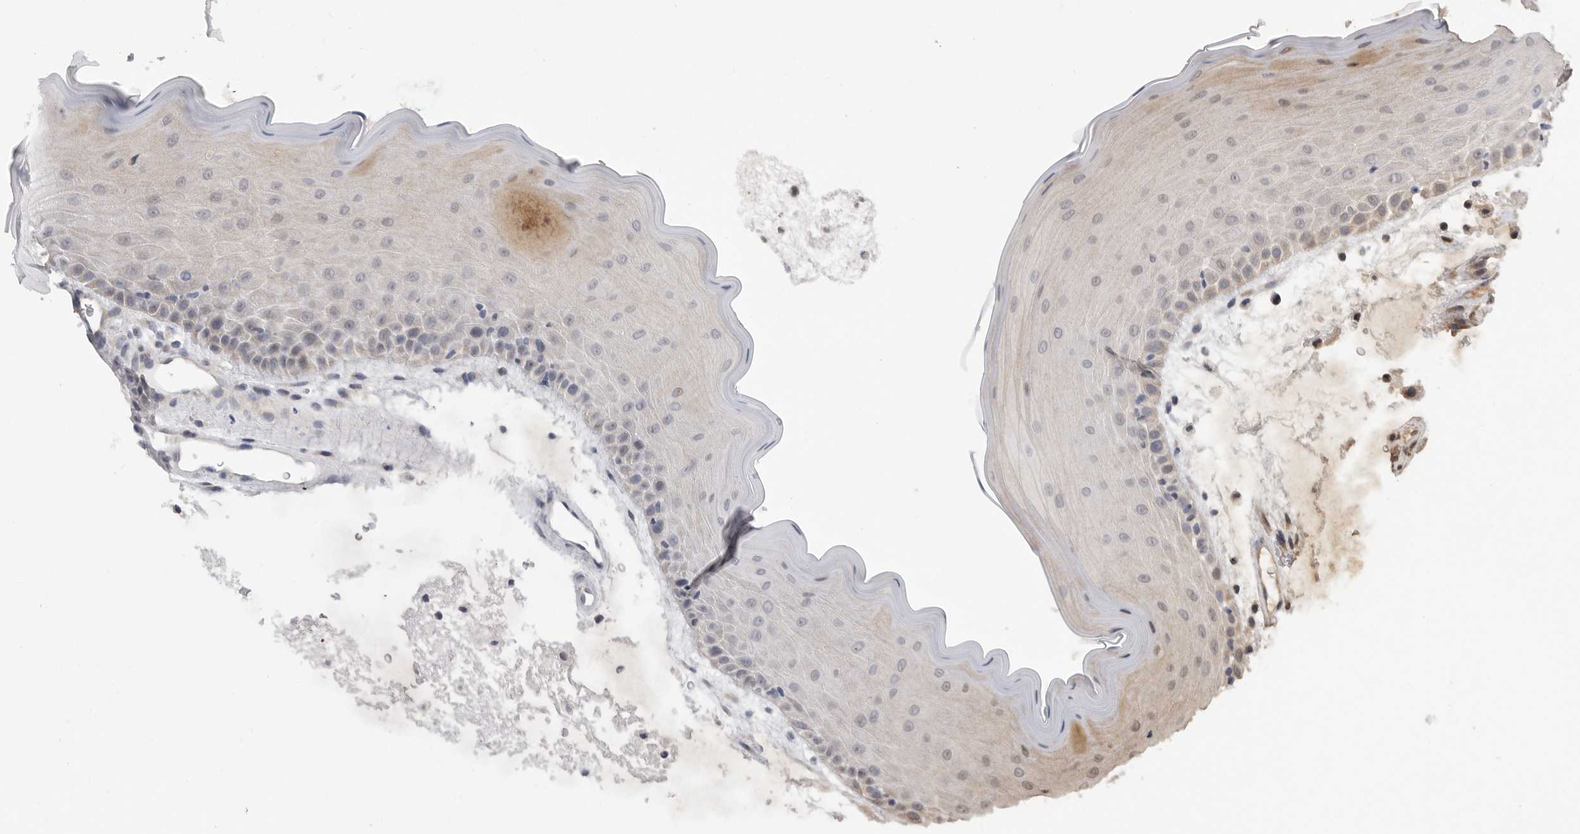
{"staining": {"intensity": "weak", "quantity": "<25%", "location": "cytoplasmic/membranous"}, "tissue": "oral mucosa", "cell_type": "Squamous epithelial cells", "image_type": "normal", "snomed": [{"axis": "morphology", "description": "Normal tissue, NOS"}, {"axis": "topography", "description": "Oral tissue"}], "caption": "High power microscopy histopathology image of an immunohistochemistry micrograph of unremarkable oral mucosa, revealing no significant positivity in squamous epithelial cells. The staining was performed using DAB to visualize the protein expression in brown, while the nuclei were stained in blue with hematoxylin (Magnification: 20x).", "gene": "FBXO43", "patient": {"sex": "male", "age": 13}}